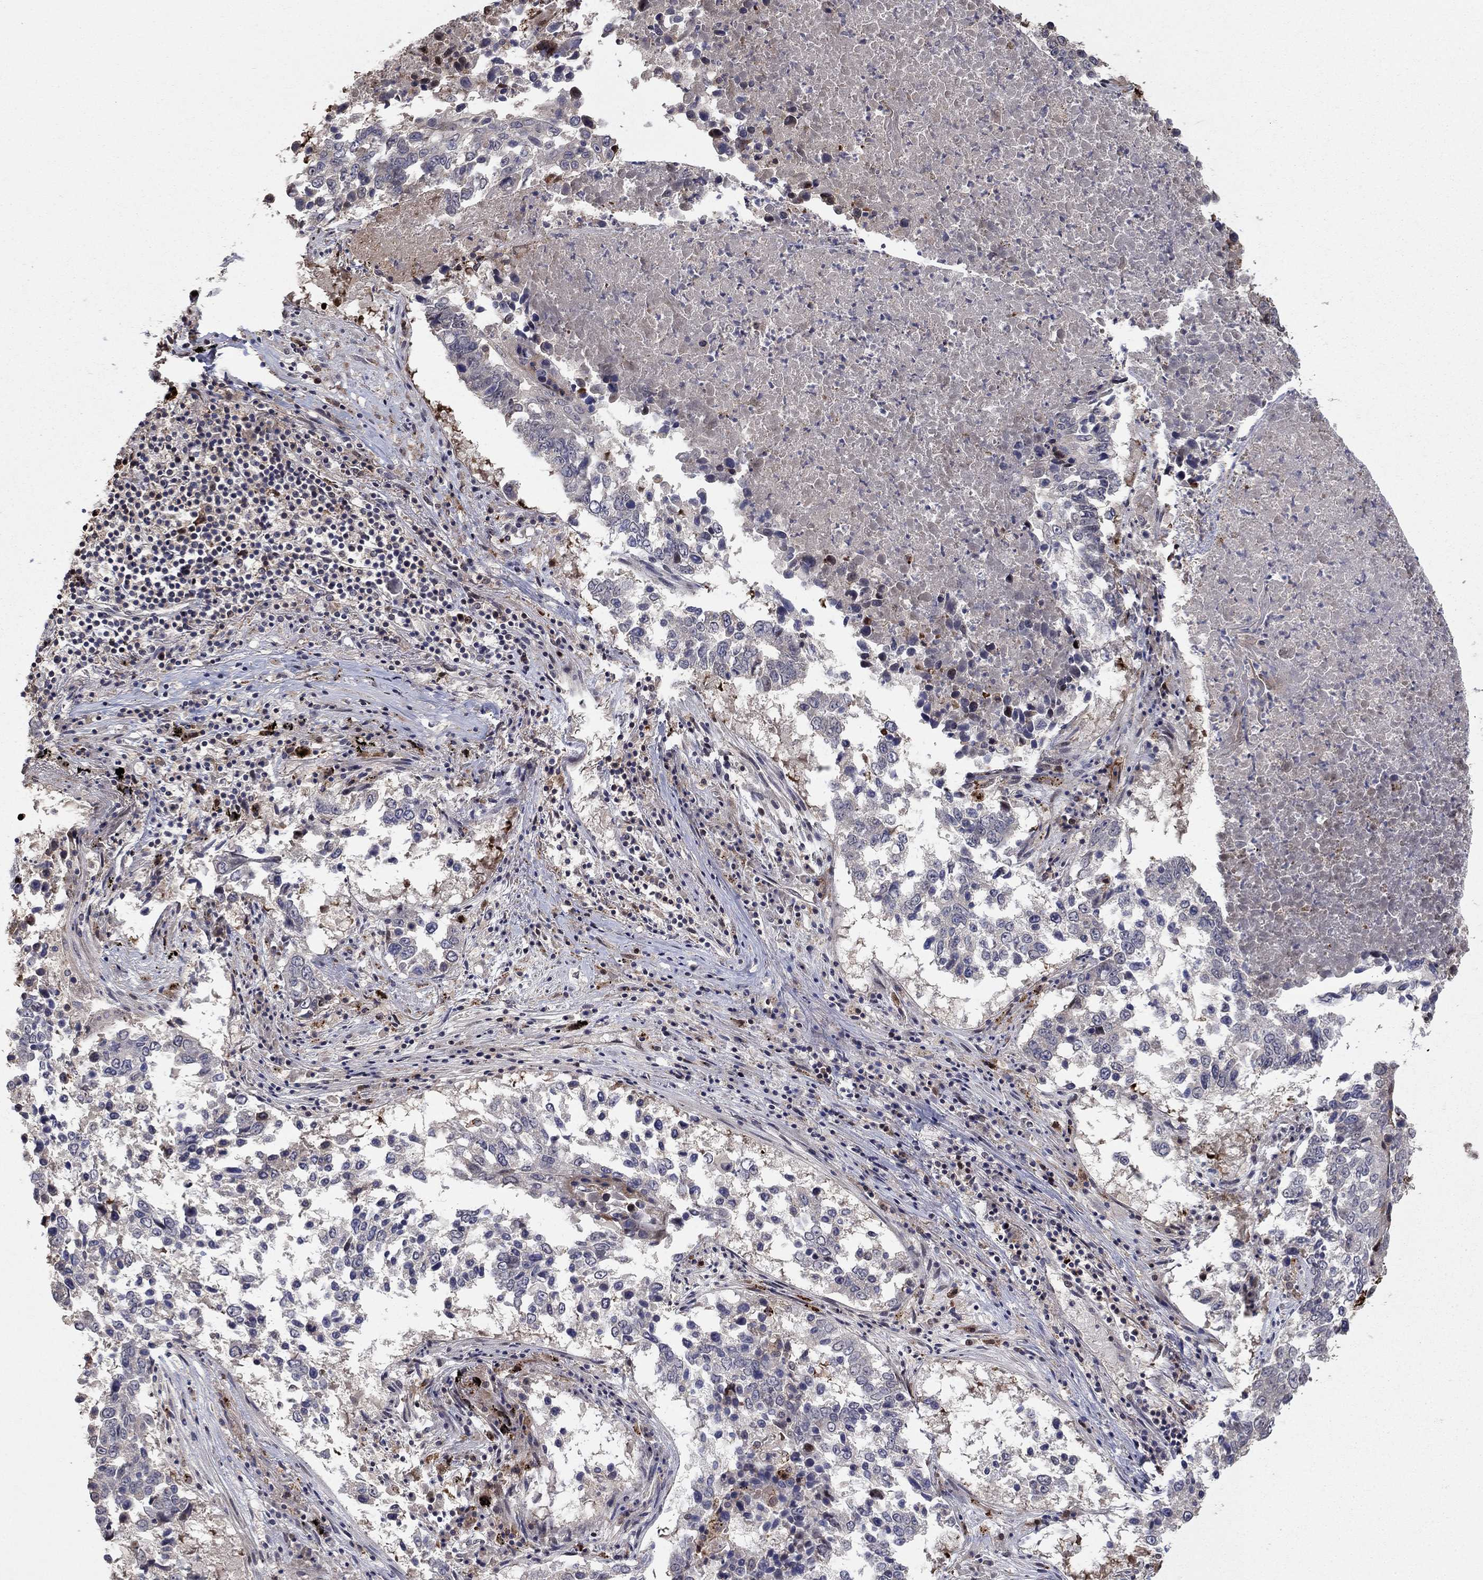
{"staining": {"intensity": "negative", "quantity": "none", "location": "none"}, "tissue": "lung cancer", "cell_type": "Tumor cells", "image_type": "cancer", "snomed": [{"axis": "morphology", "description": "Squamous cell carcinoma, NOS"}, {"axis": "topography", "description": "Lung"}], "caption": "Immunohistochemistry (IHC) of lung cancer (squamous cell carcinoma) displays no positivity in tumor cells. Nuclei are stained in blue.", "gene": "LPCAT4", "patient": {"sex": "male", "age": 82}}